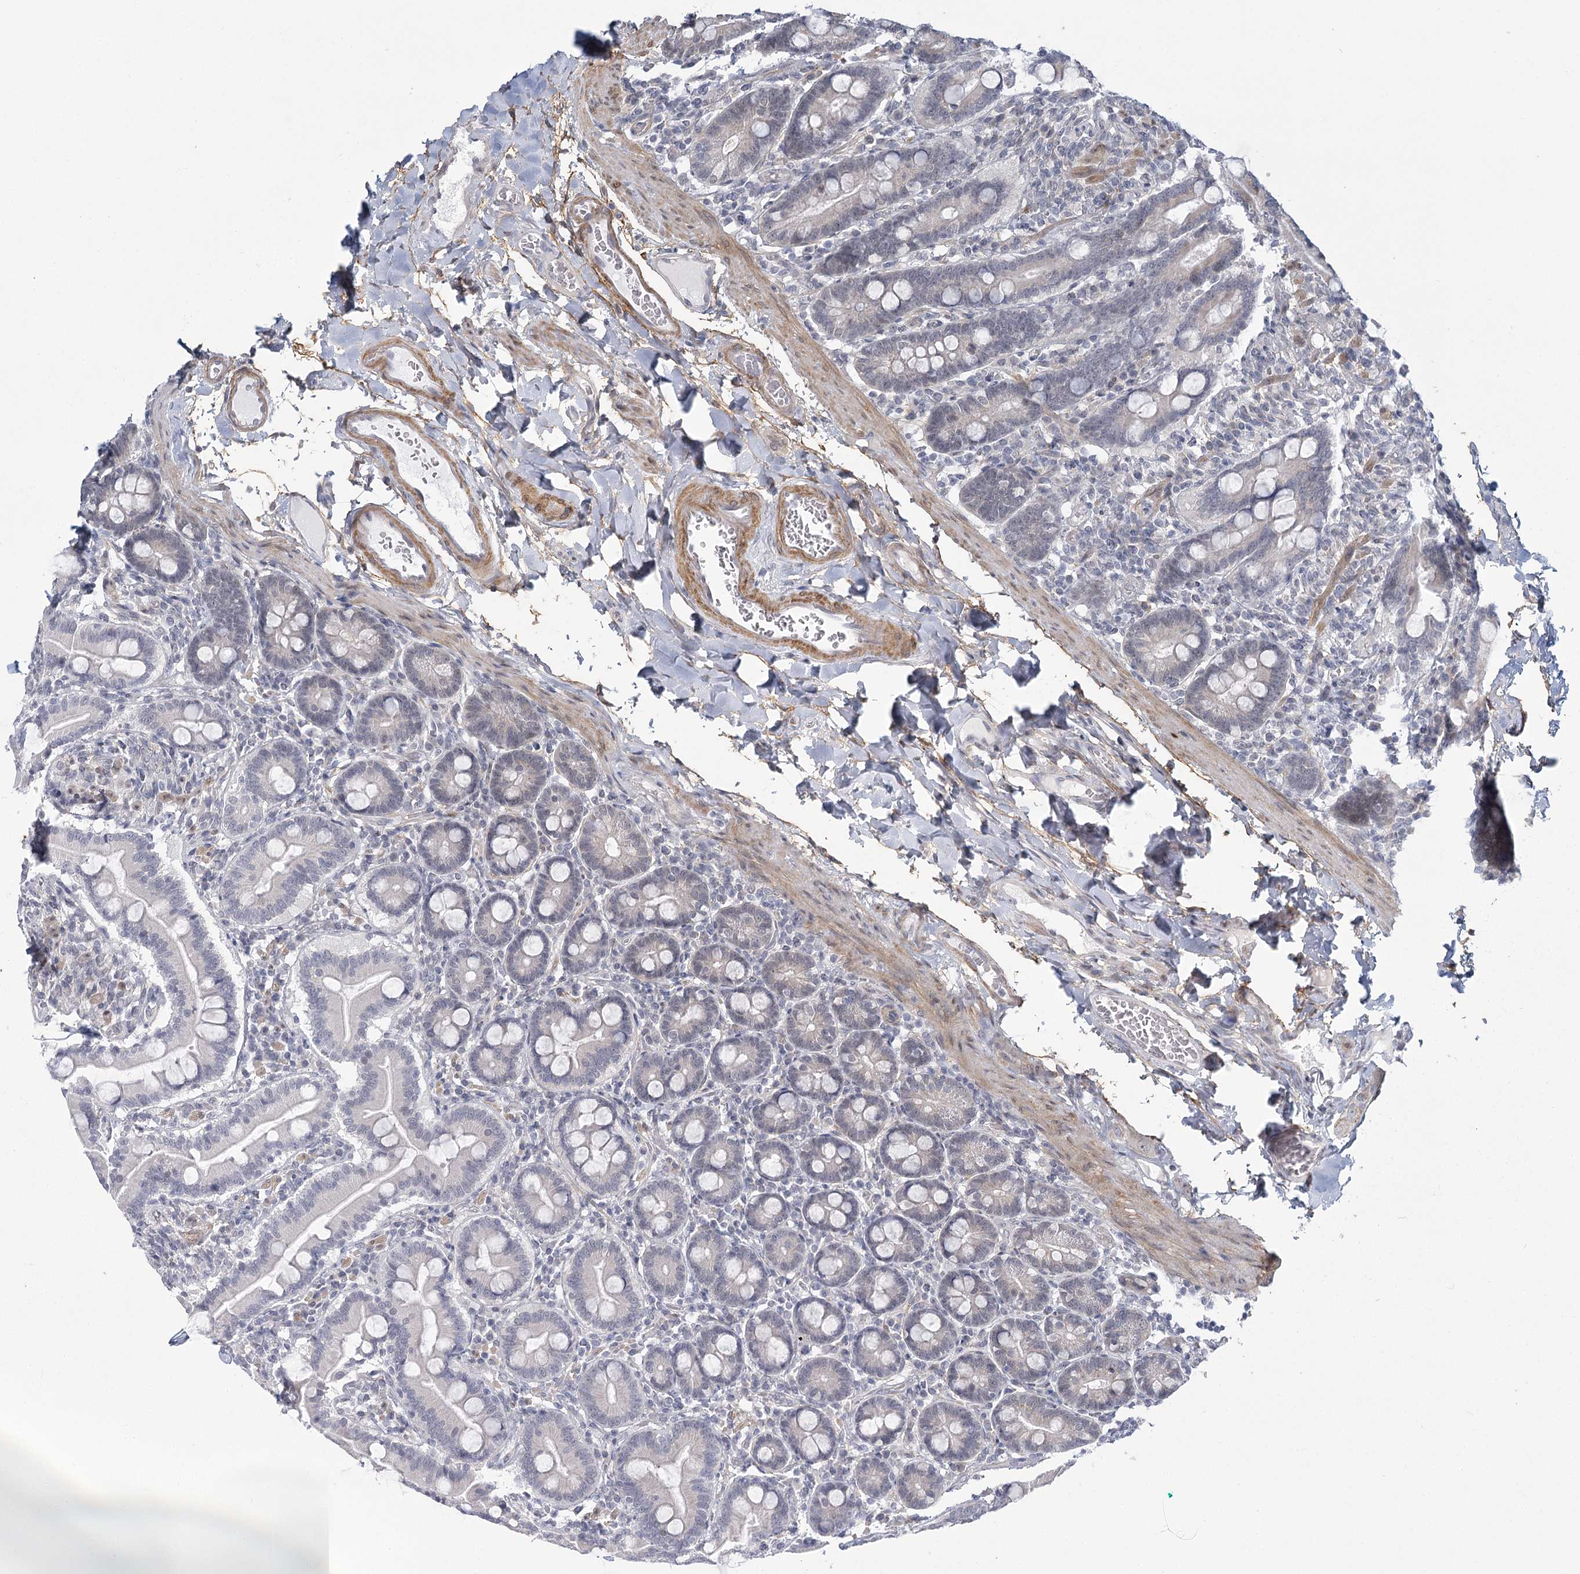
{"staining": {"intensity": "weak", "quantity": "25%-75%", "location": "nuclear"}, "tissue": "duodenum", "cell_type": "Glandular cells", "image_type": "normal", "snomed": [{"axis": "morphology", "description": "Normal tissue, NOS"}, {"axis": "topography", "description": "Duodenum"}], "caption": "Immunohistochemical staining of unremarkable duodenum demonstrates 25%-75% levels of weak nuclear protein positivity in approximately 25%-75% of glandular cells.", "gene": "MED28", "patient": {"sex": "male", "age": 54}}